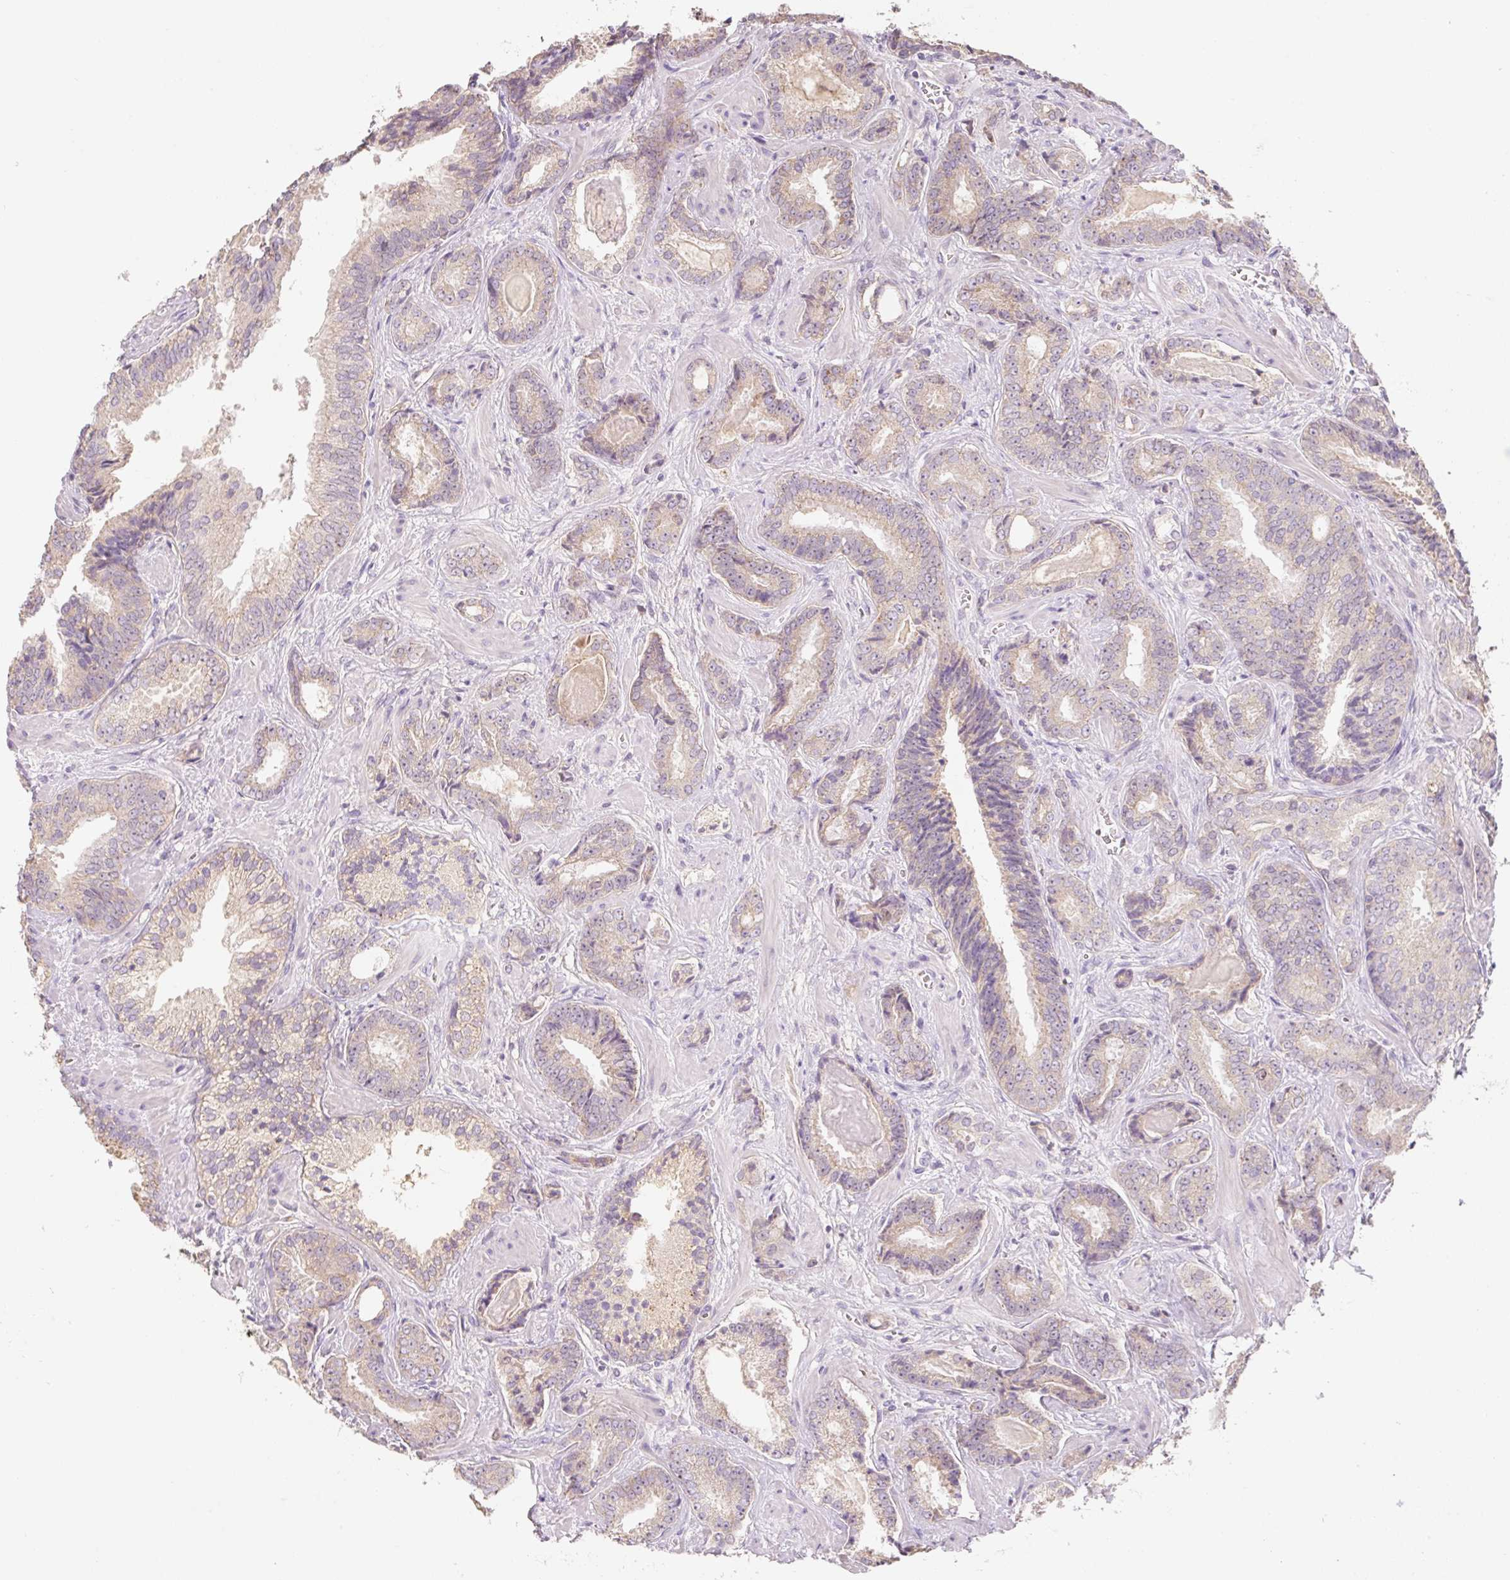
{"staining": {"intensity": "weak", "quantity": "25%-75%", "location": "cytoplasmic/membranous"}, "tissue": "prostate cancer", "cell_type": "Tumor cells", "image_type": "cancer", "snomed": [{"axis": "morphology", "description": "Adenocarcinoma, Low grade"}, {"axis": "topography", "description": "Prostate"}], "caption": "Brown immunohistochemical staining in prostate cancer (adenocarcinoma (low-grade)) exhibits weak cytoplasmic/membranous expression in approximately 25%-75% of tumor cells. The staining was performed using DAB (3,3'-diaminobenzidine), with brown indicating positive protein expression. Nuclei are stained blue with hematoxylin.", "gene": "MIA2", "patient": {"sex": "male", "age": 62}}